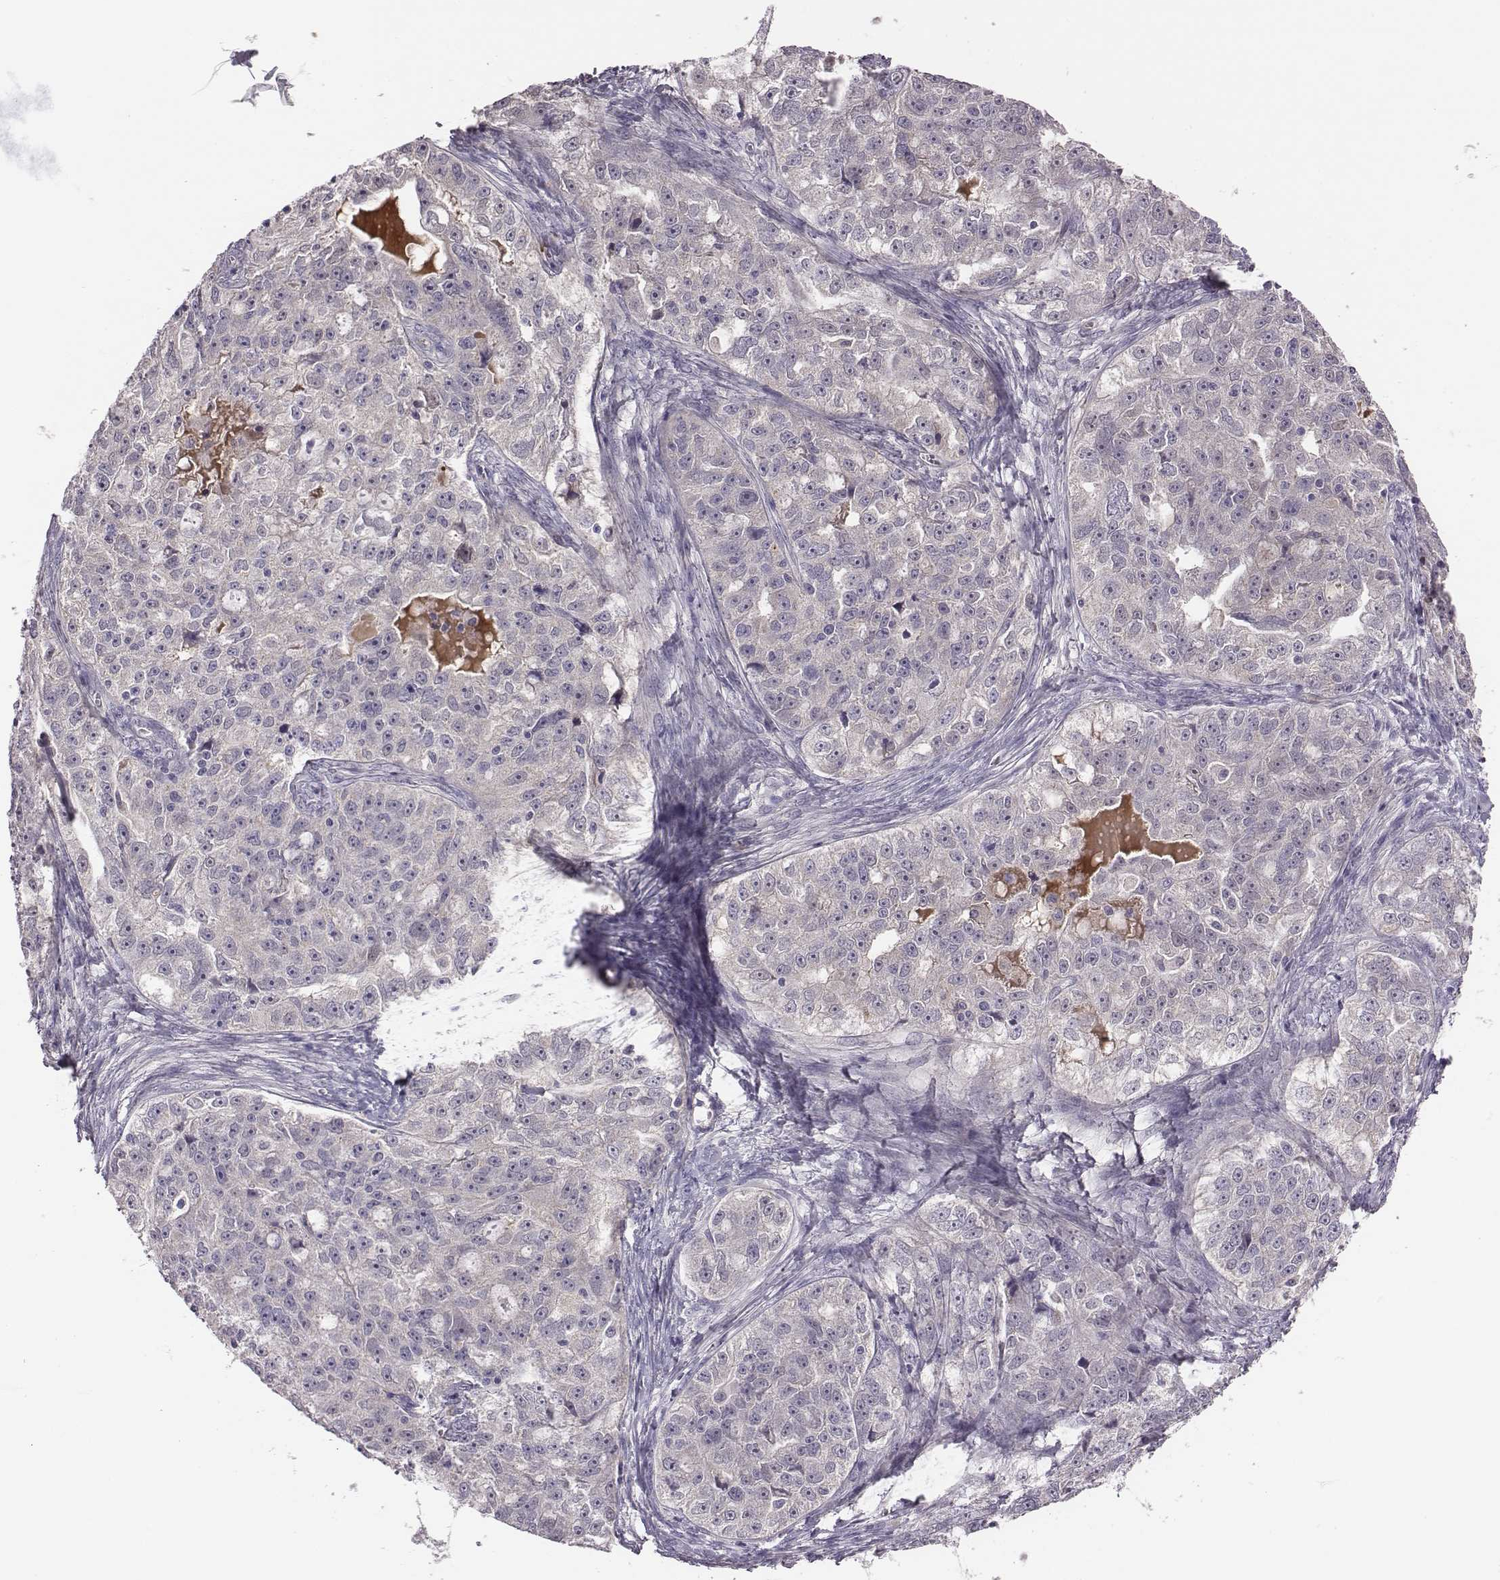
{"staining": {"intensity": "negative", "quantity": "none", "location": "none"}, "tissue": "ovarian cancer", "cell_type": "Tumor cells", "image_type": "cancer", "snomed": [{"axis": "morphology", "description": "Cystadenocarcinoma, serous, NOS"}, {"axis": "topography", "description": "Ovary"}], "caption": "An immunohistochemistry (IHC) photomicrograph of ovarian serous cystadenocarcinoma is shown. There is no staining in tumor cells of ovarian serous cystadenocarcinoma.", "gene": "KMO", "patient": {"sex": "female", "age": 51}}